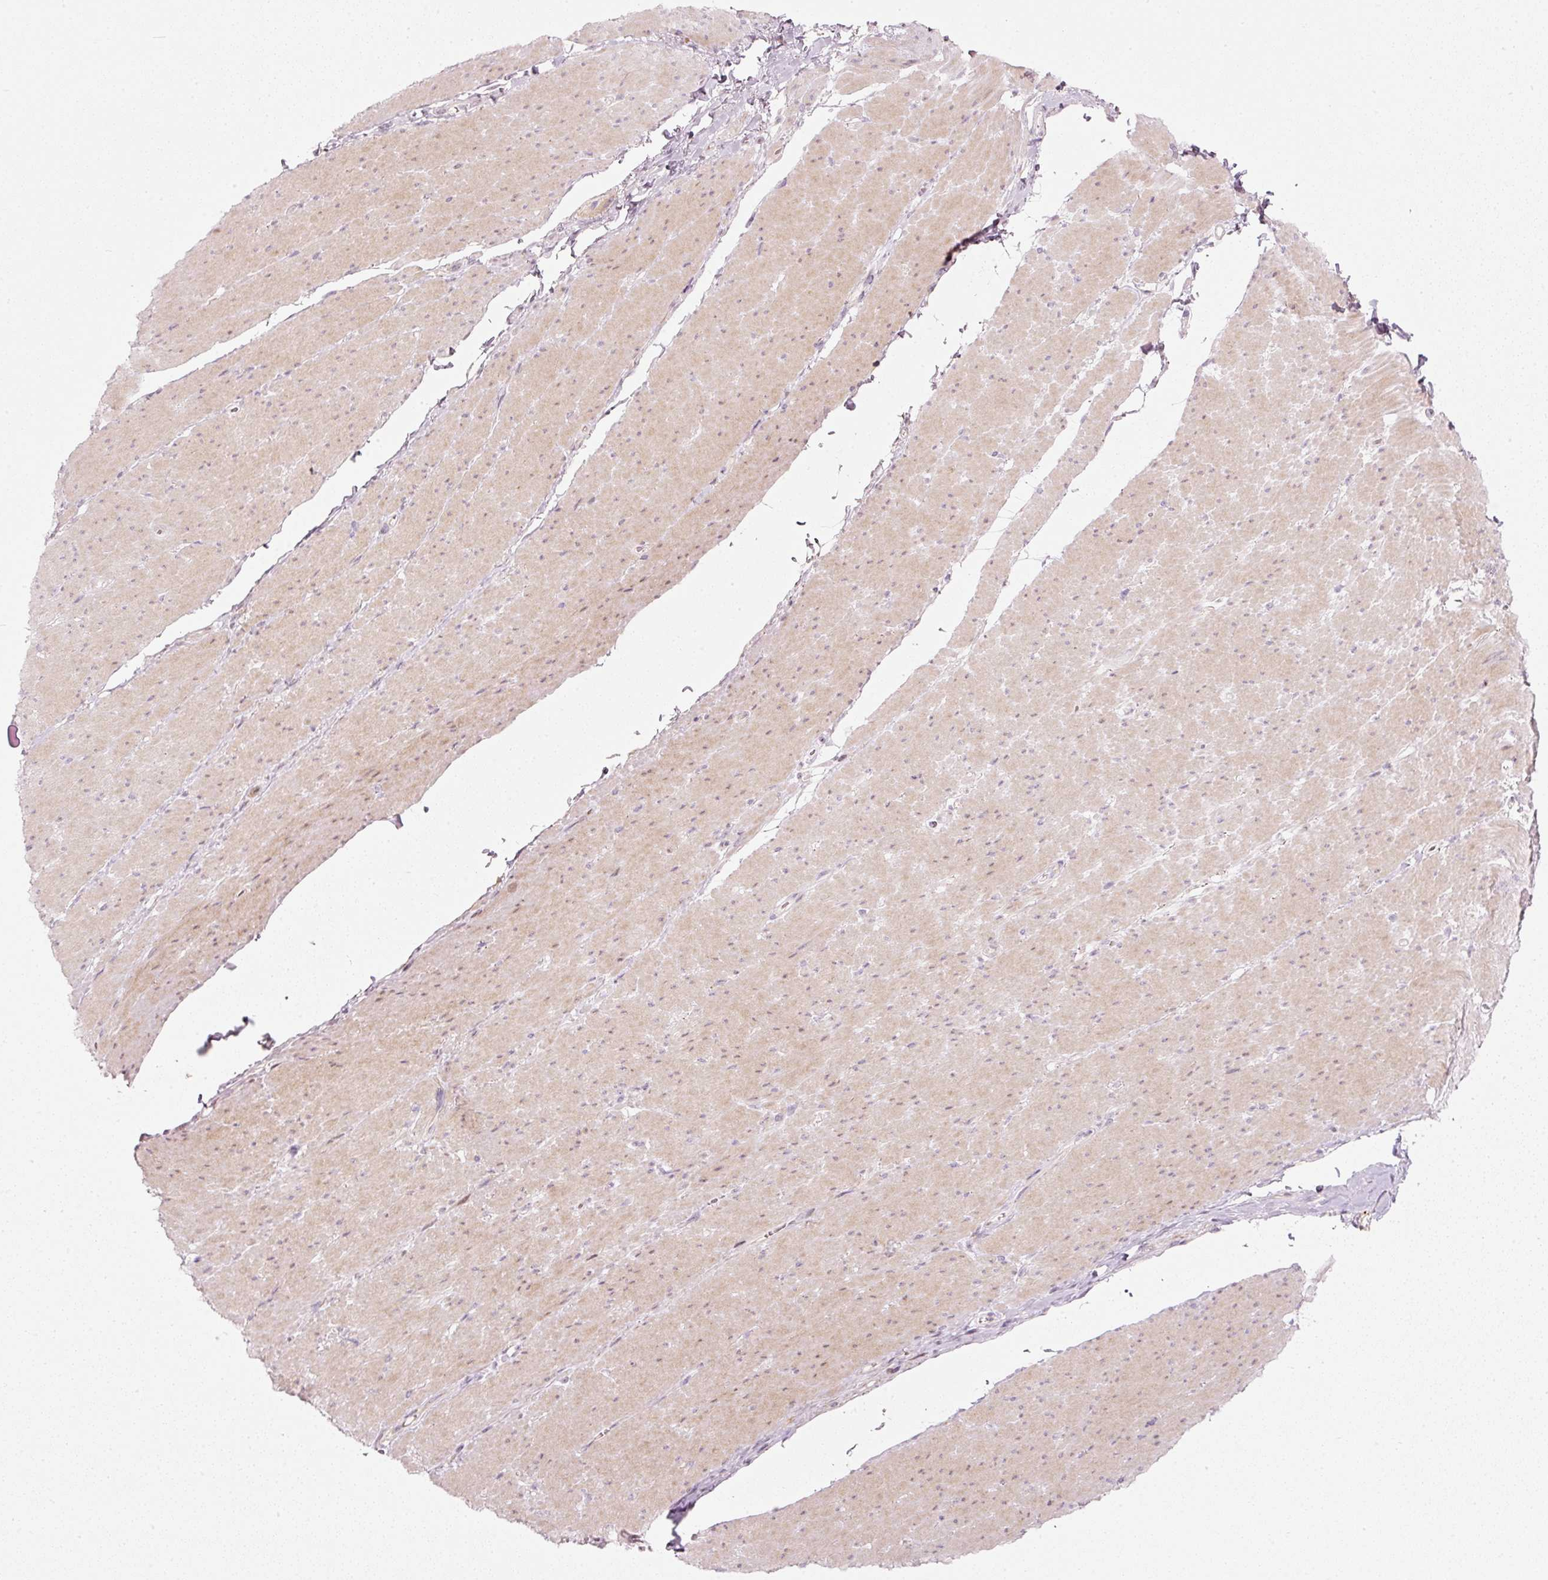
{"staining": {"intensity": "moderate", "quantity": "25%-75%", "location": "cytoplasmic/membranous"}, "tissue": "smooth muscle", "cell_type": "Smooth muscle cells", "image_type": "normal", "snomed": [{"axis": "morphology", "description": "Normal tissue, NOS"}, {"axis": "topography", "description": "Smooth muscle"}, {"axis": "topography", "description": "Rectum"}], "caption": "This histopathology image demonstrates immunohistochemistry staining of unremarkable smooth muscle, with medium moderate cytoplasmic/membranous positivity in about 25%-75% of smooth muscle cells.", "gene": "SLC20A1", "patient": {"sex": "male", "age": 53}}